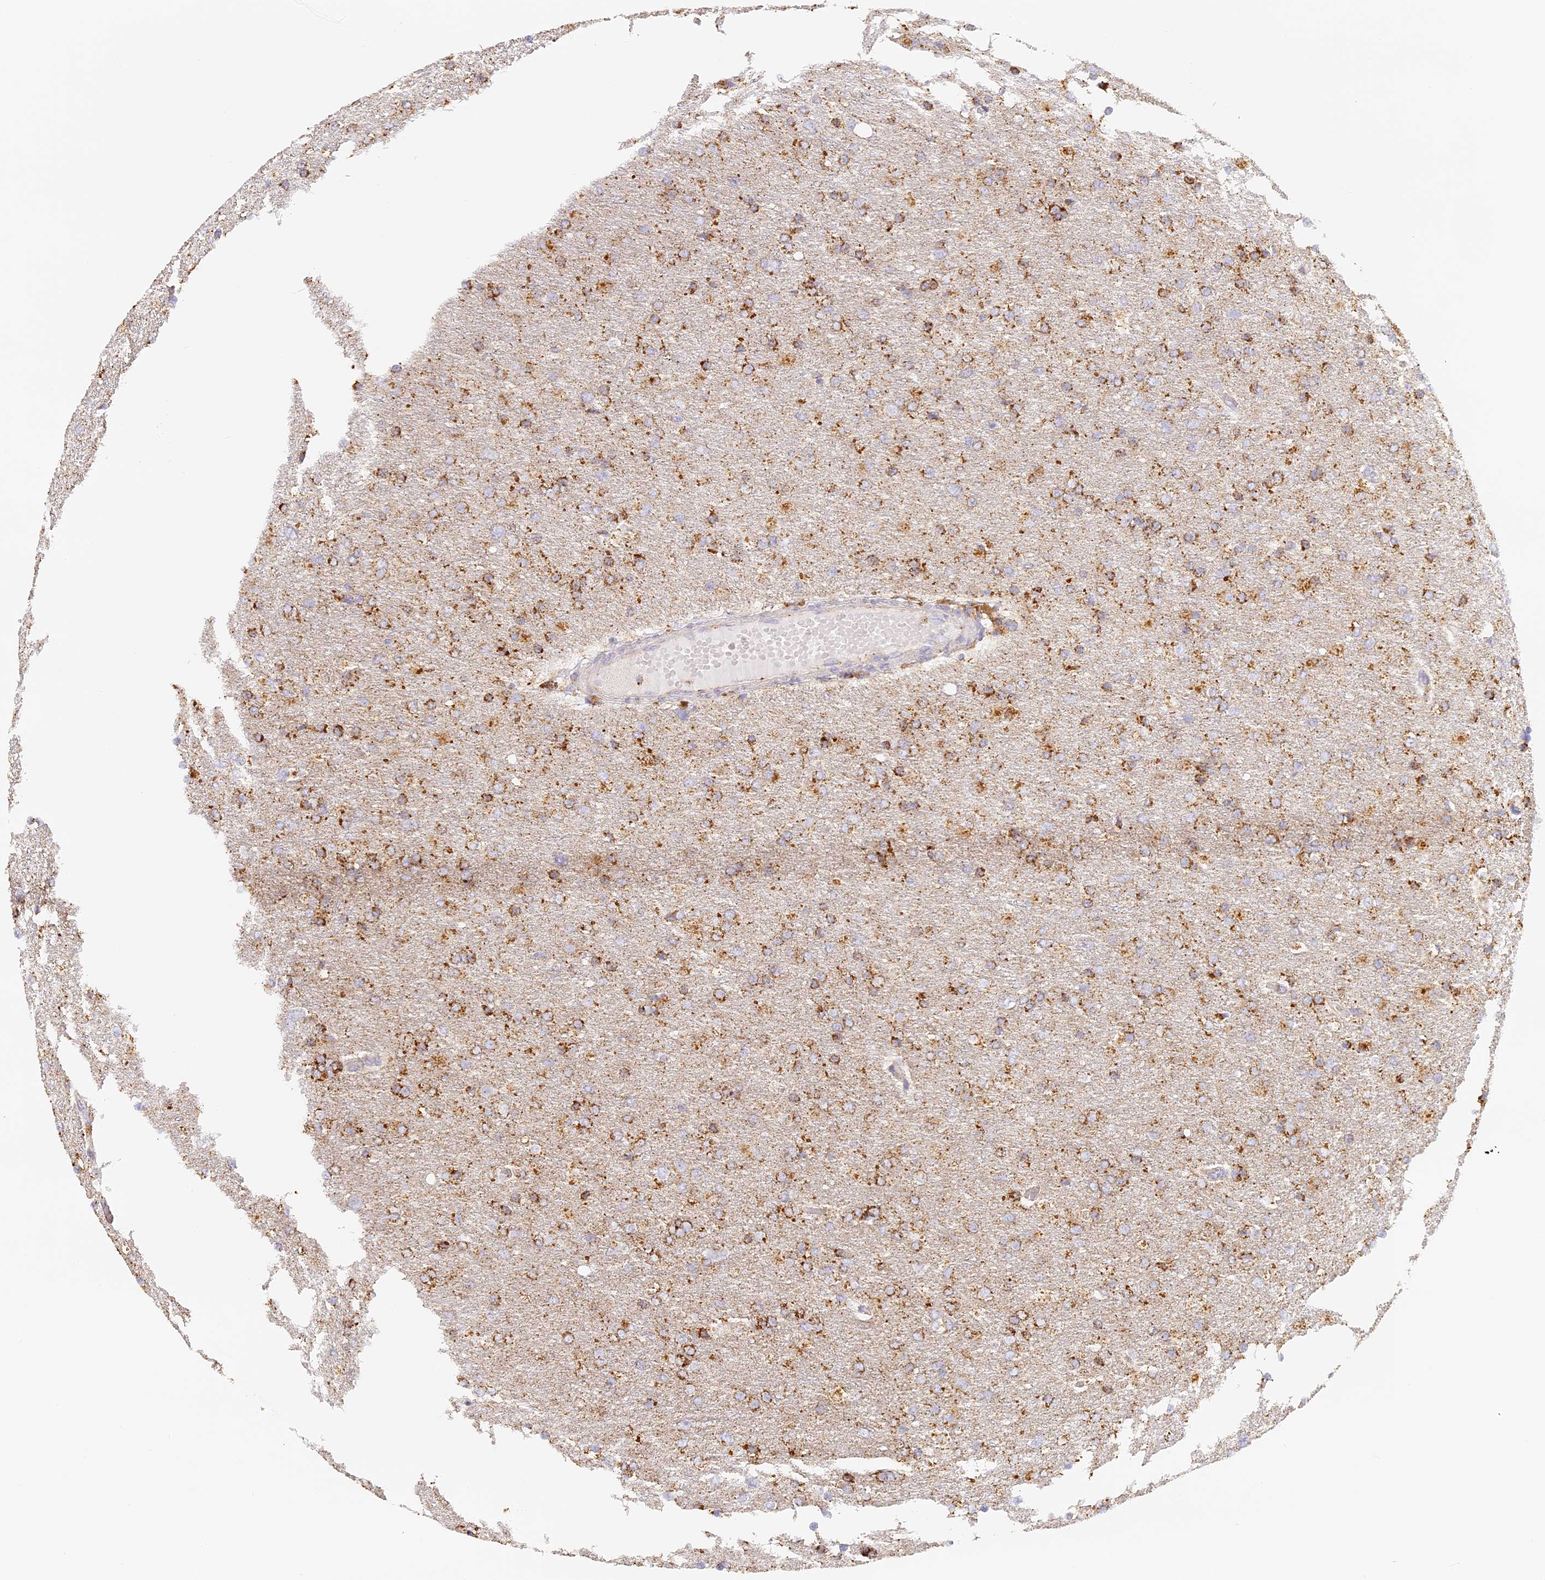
{"staining": {"intensity": "moderate", "quantity": ">75%", "location": "cytoplasmic/membranous"}, "tissue": "glioma", "cell_type": "Tumor cells", "image_type": "cancer", "snomed": [{"axis": "morphology", "description": "Glioma, malignant, High grade"}, {"axis": "topography", "description": "Cerebral cortex"}], "caption": "Malignant high-grade glioma stained for a protein exhibits moderate cytoplasmic/membranous positivity in tumor cells.", "gene": "LAMP2", "patient": {"sex": "female", "age": 36}}